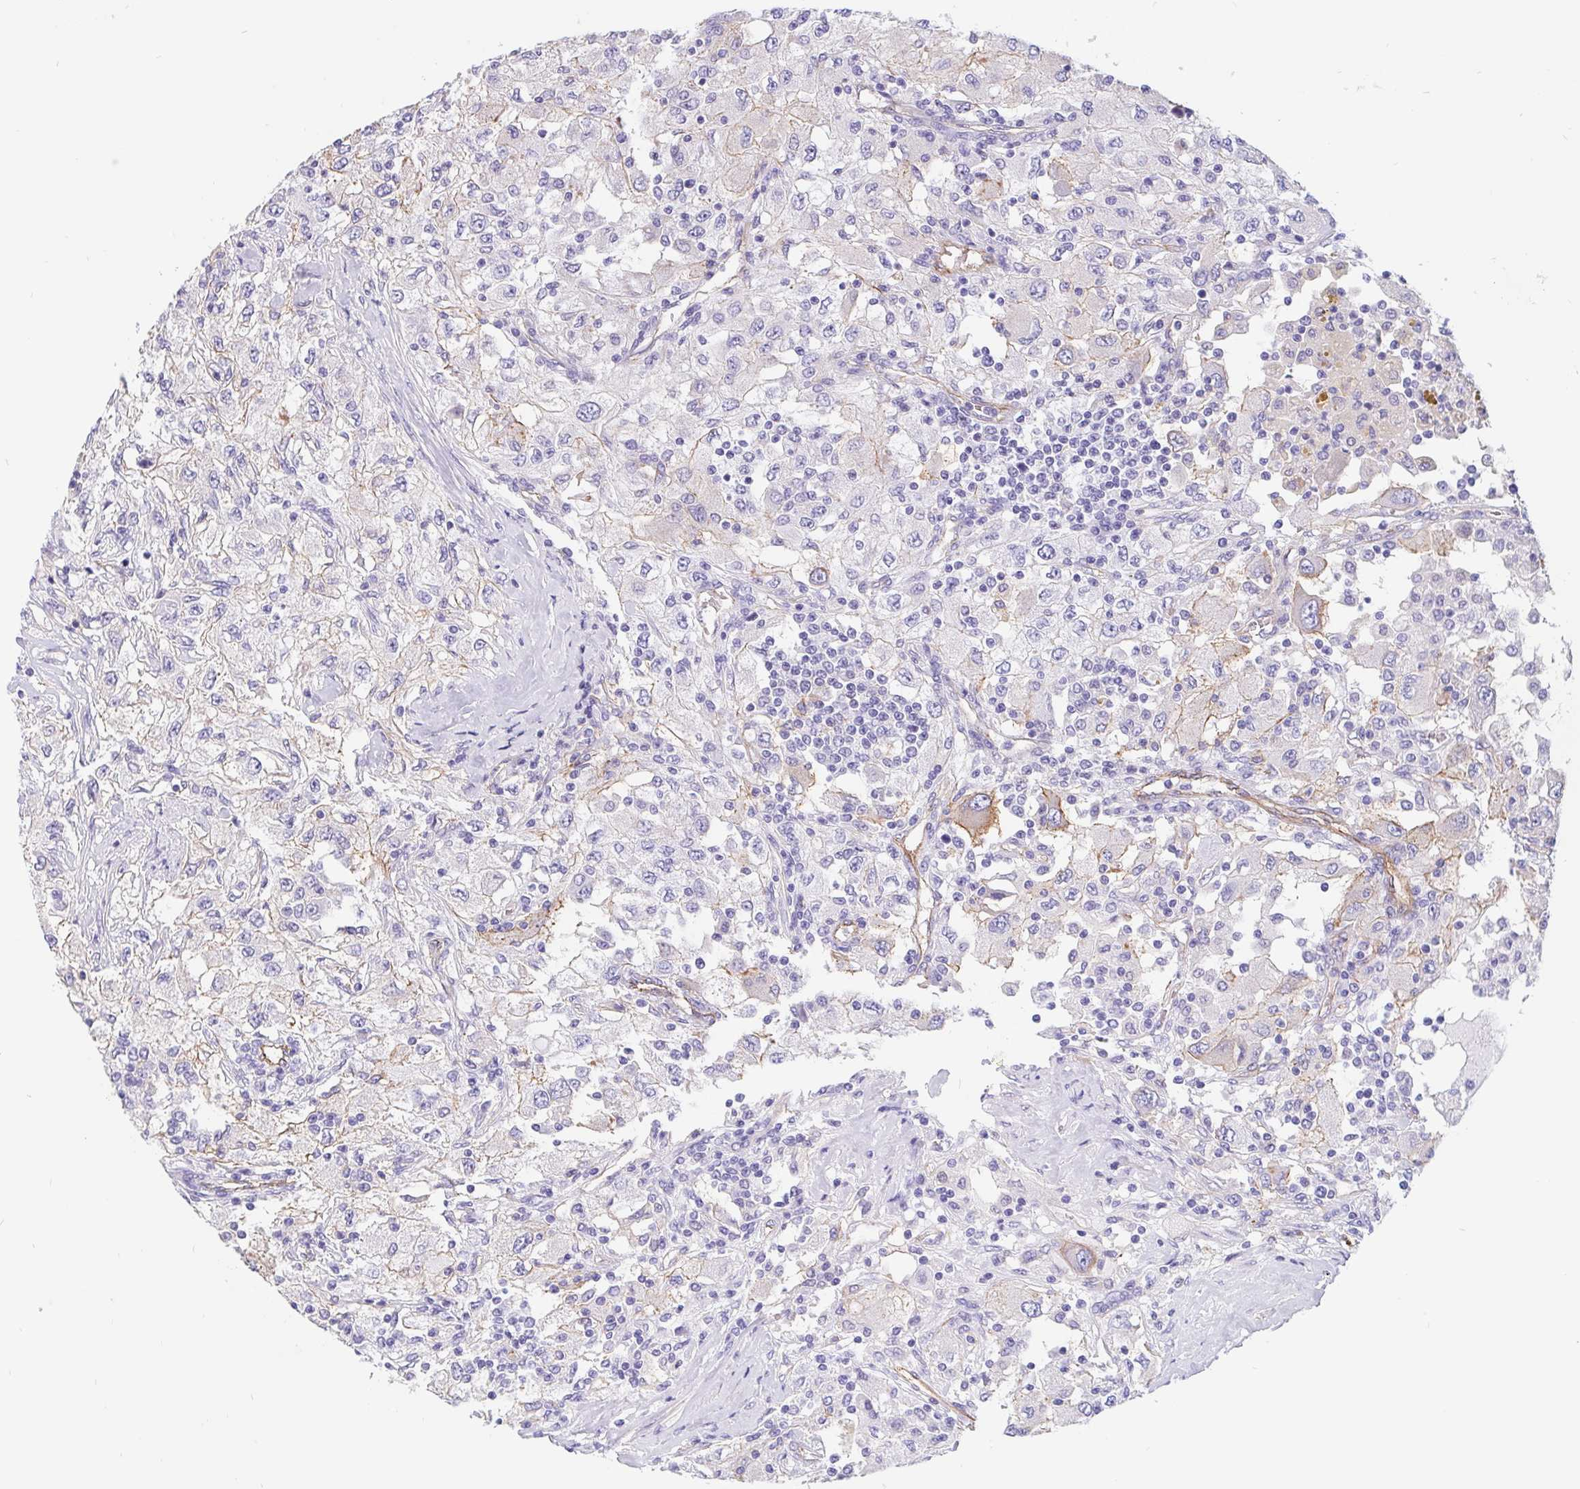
{"staining": {"intensity": "negative", "quantity": "none", "location": "none"}, "tissue": "renal cancer", "cell_type": "Tumor cells", "image_type": "cancer", "snomed": [{"axis": "morphology", "description": "Adenocarcinoma, NOS"}, {"axis": "topography", "description": "Kidney"}], "caption": "High power microscopy micrograph of an IHC histopathology image of renal adenocarcinoma, revealing no significant expression in tumor cells. (DAB immunohistochemistry visualized using brightfield microscopy, high magnification).", "gene": "LIMCH1", "patient": {"sex": "female", "age": 67}}